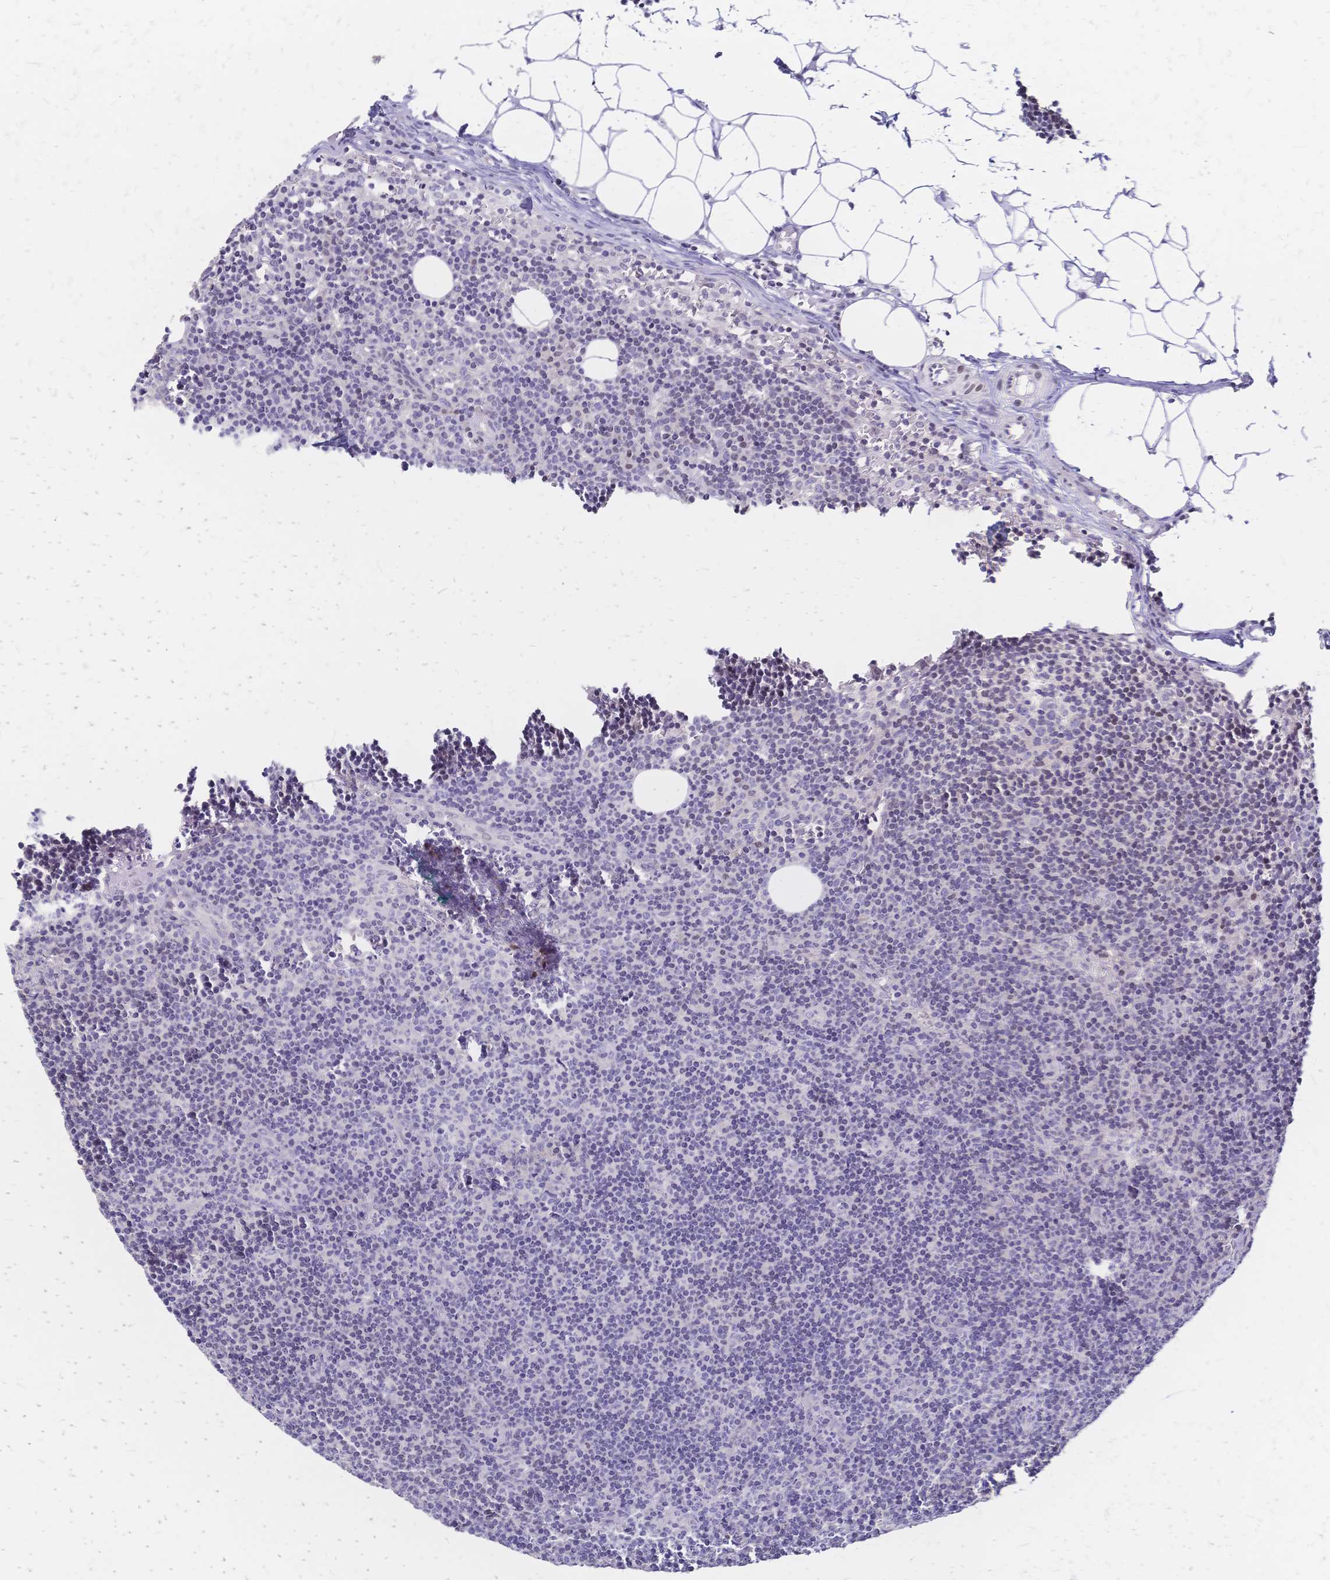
{"staining": {"intensity": "negative", "quantity": "none", "location": "none"}, "tissue": "lymph node", "cell_type": "Germinal center cells", "image_type": "normal", "snomed": [{"axis": "morphology", "description": "Normal tissue, NOS"}, {"axis": "topography", "description": "Lymph node"}], "caption": "DAB (3,3'-diaminobenzidine) immunohistochemical staining of benign human lymph node shows no significant staining in germinal center cells.", "gene": "CBX7", "patient": {"sex": "female", "age": 41}}